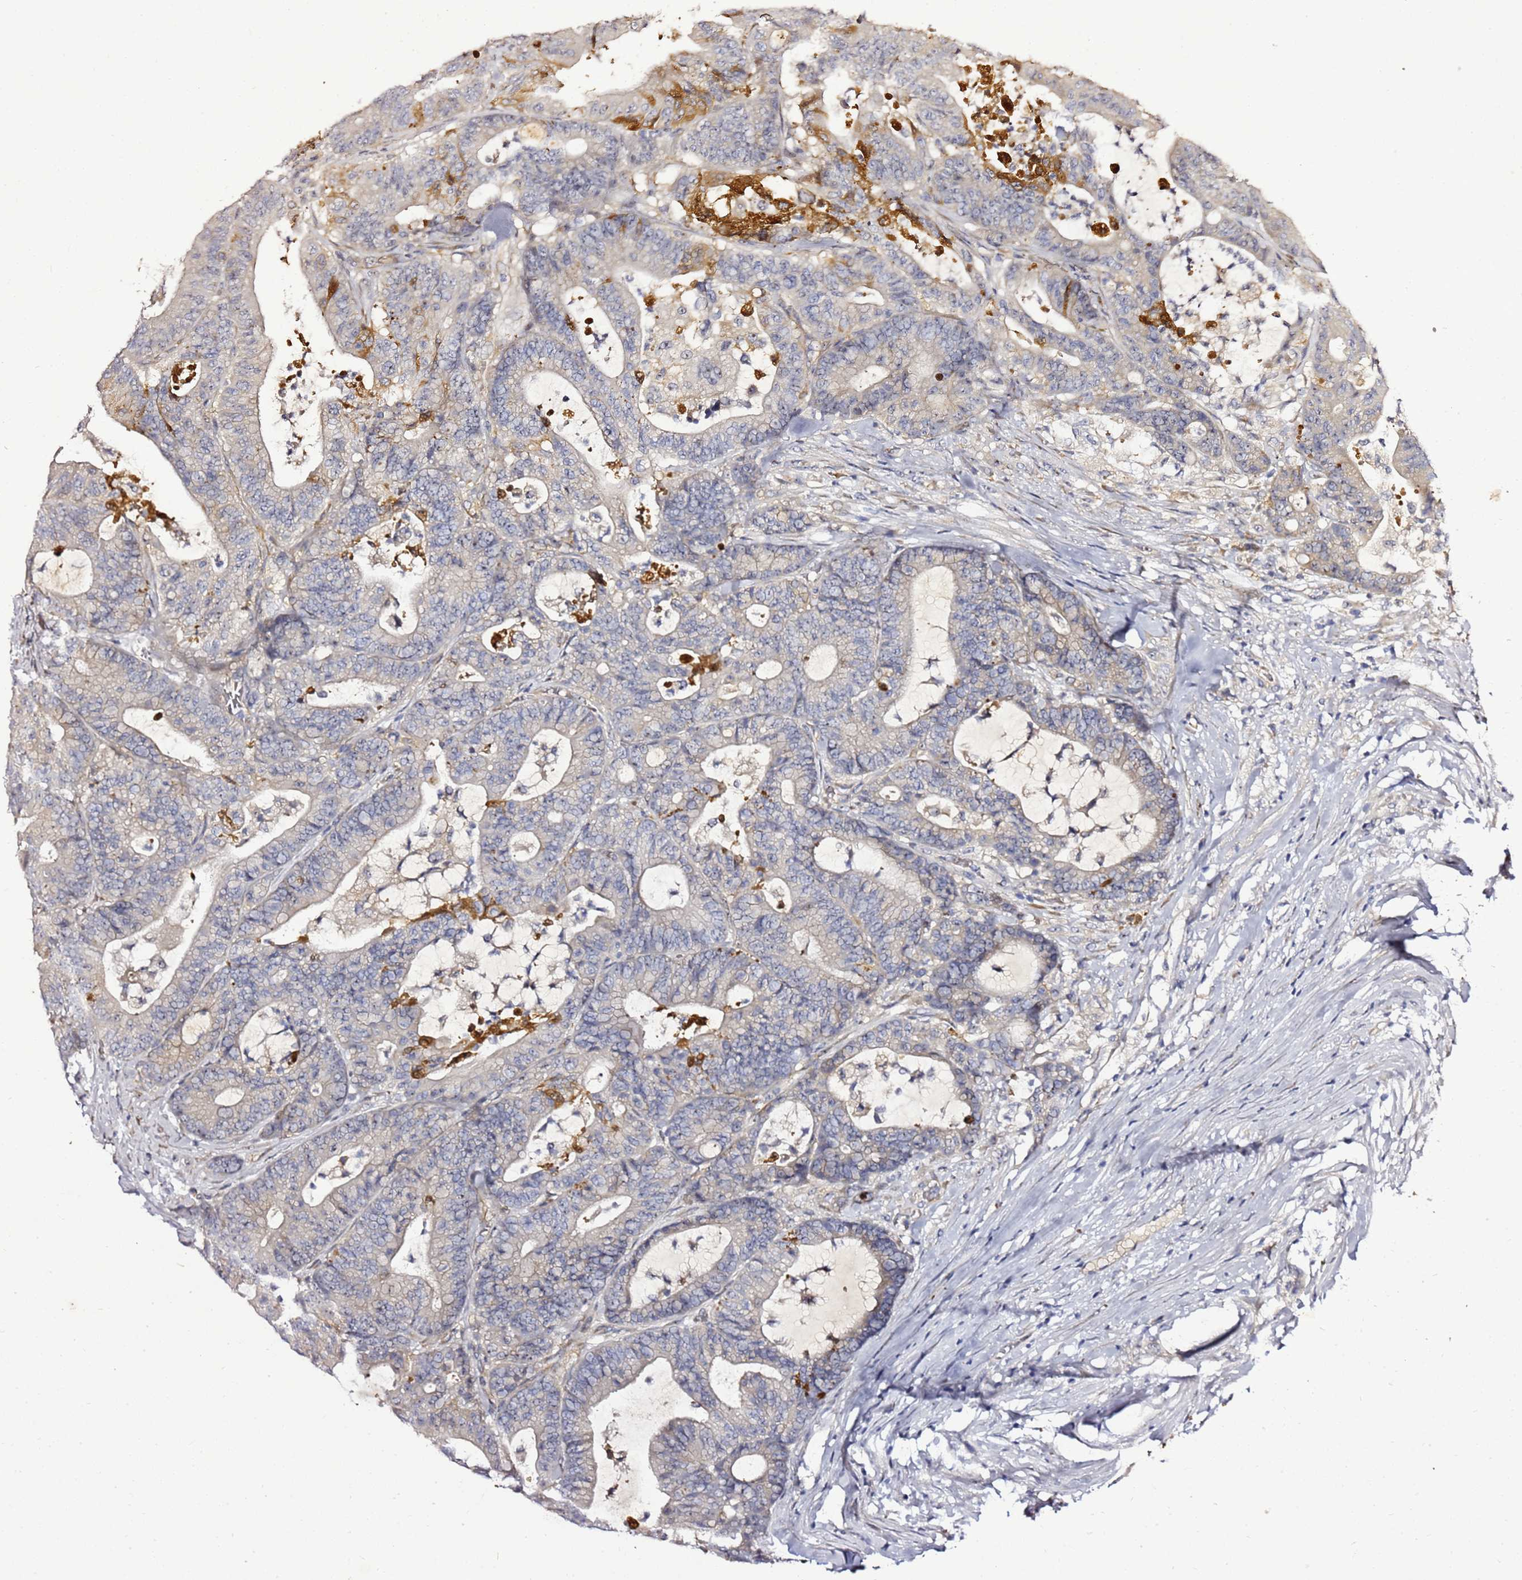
{"staining": {"intensity": "negative", "quantity": "none", "location": "none"}, "tissue": "colorectal cancer", "cell_type": "Tumor cells", "image_type": "cancer", "snomed": [{"axis": "morphology", "description": "Adenocarcinoma, NOS"}, {"axis": "topography", "description": "Colon"}], "caption": "The IHC image has no significant staining in tumor cells of colorectal cancer (adenocarcinoma) tissue. (Immunohistochemistry, brightfield microscopy, high magnification).", "gene": "NOL8", "patient": {"sex": "female", "age": 84}}